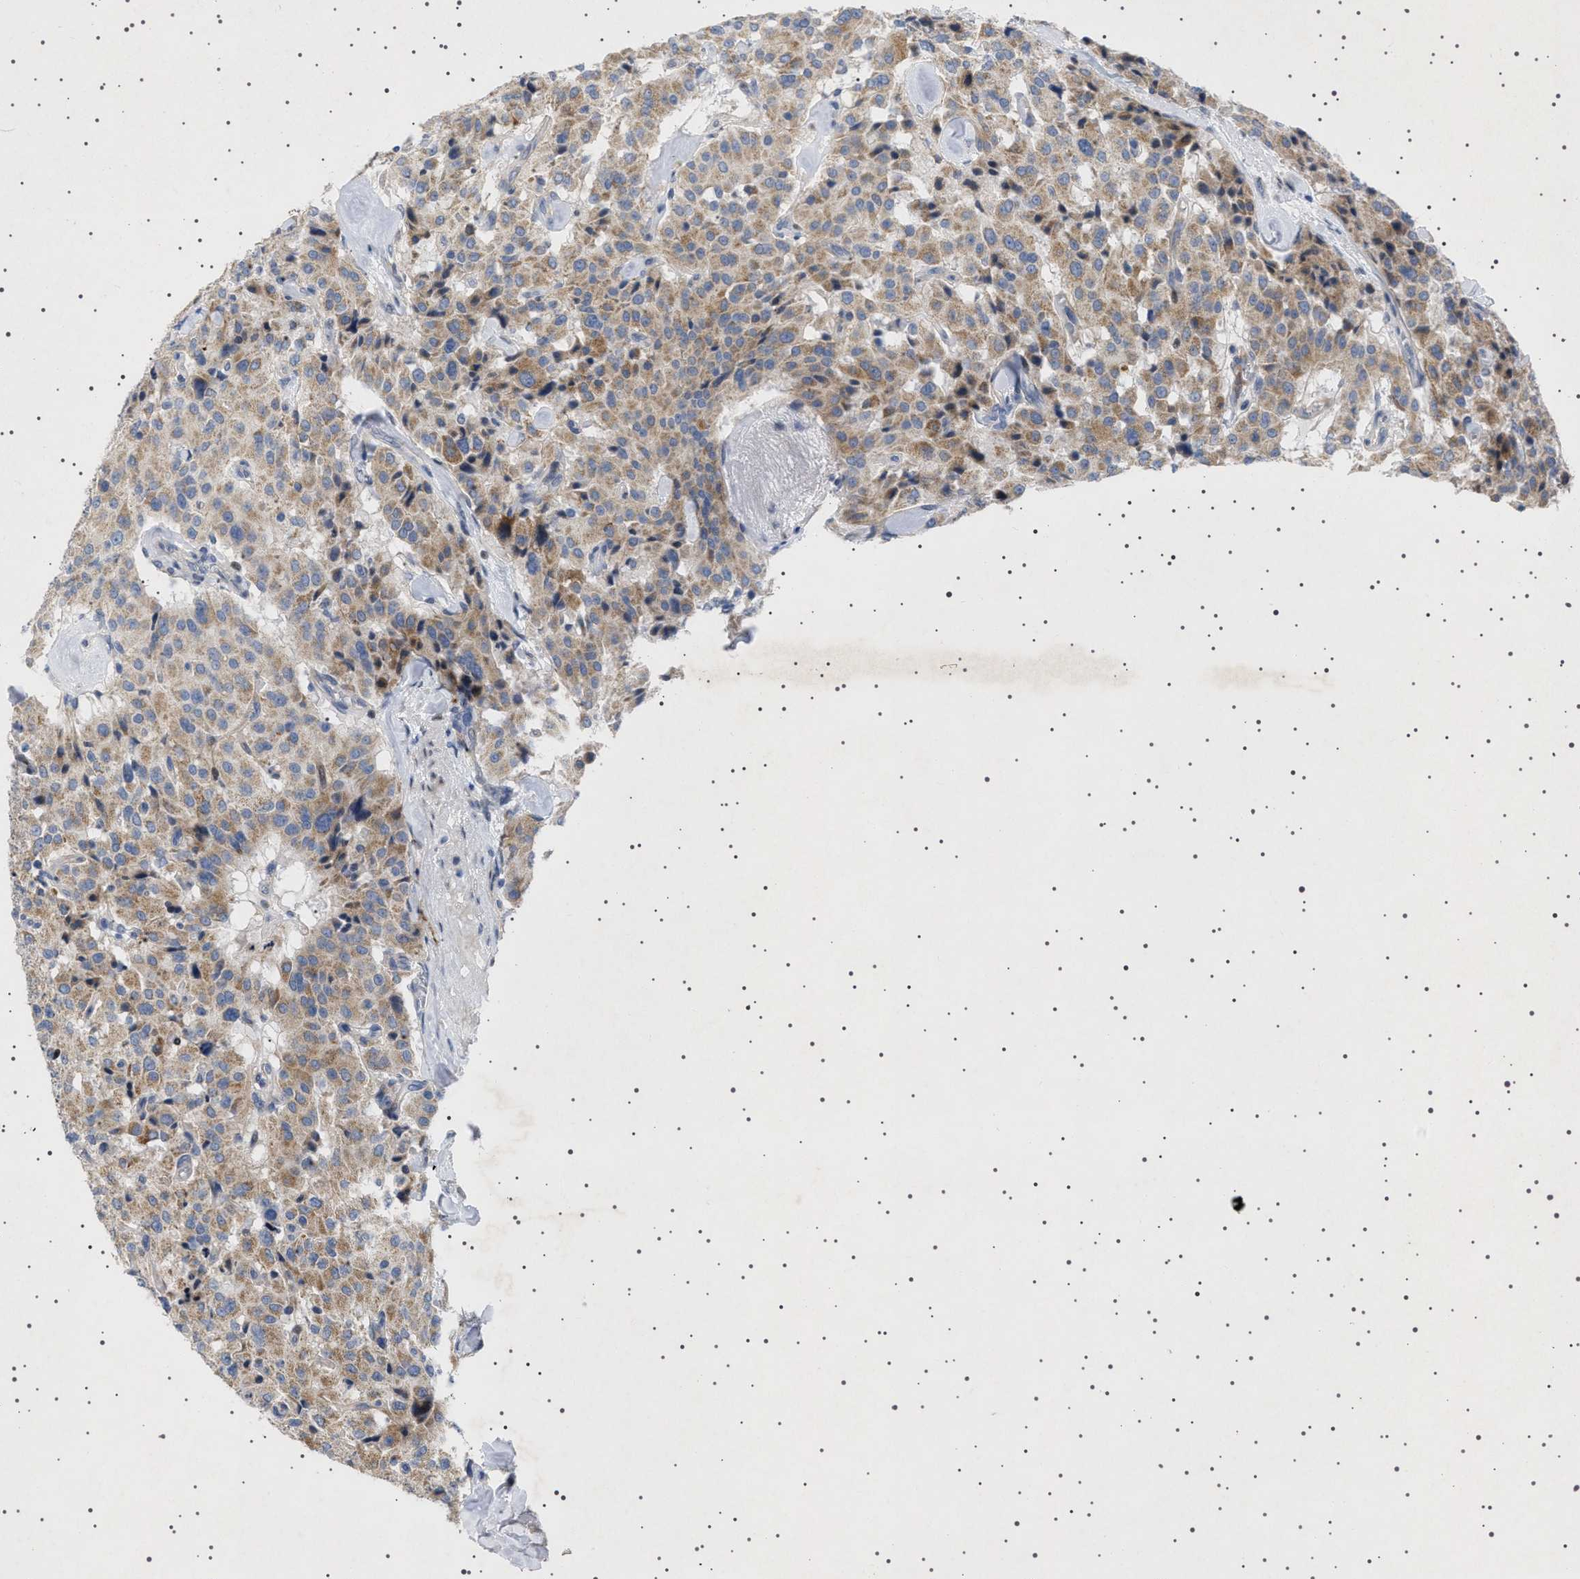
{"staining": {"intensity": "moderate", "quantity": ">75%", "location": "cytoplasmic/membranous"}, "tissue": "carcinoid", "cell_type": "Tumor cells", "image_type": "cancer", "snomed": [{"axis": "morphology", "description": "Carcinoid, malignant, NOS"}, {"axis": "topography", "description": "Lung"}], "caption": "Moderate cytoplasmic/membranous expression is appreciated in approximately >75% of tumor cells in carcinoid.", "gene": "HTR1A", "patient": {"sex": "male", "age": 30}}